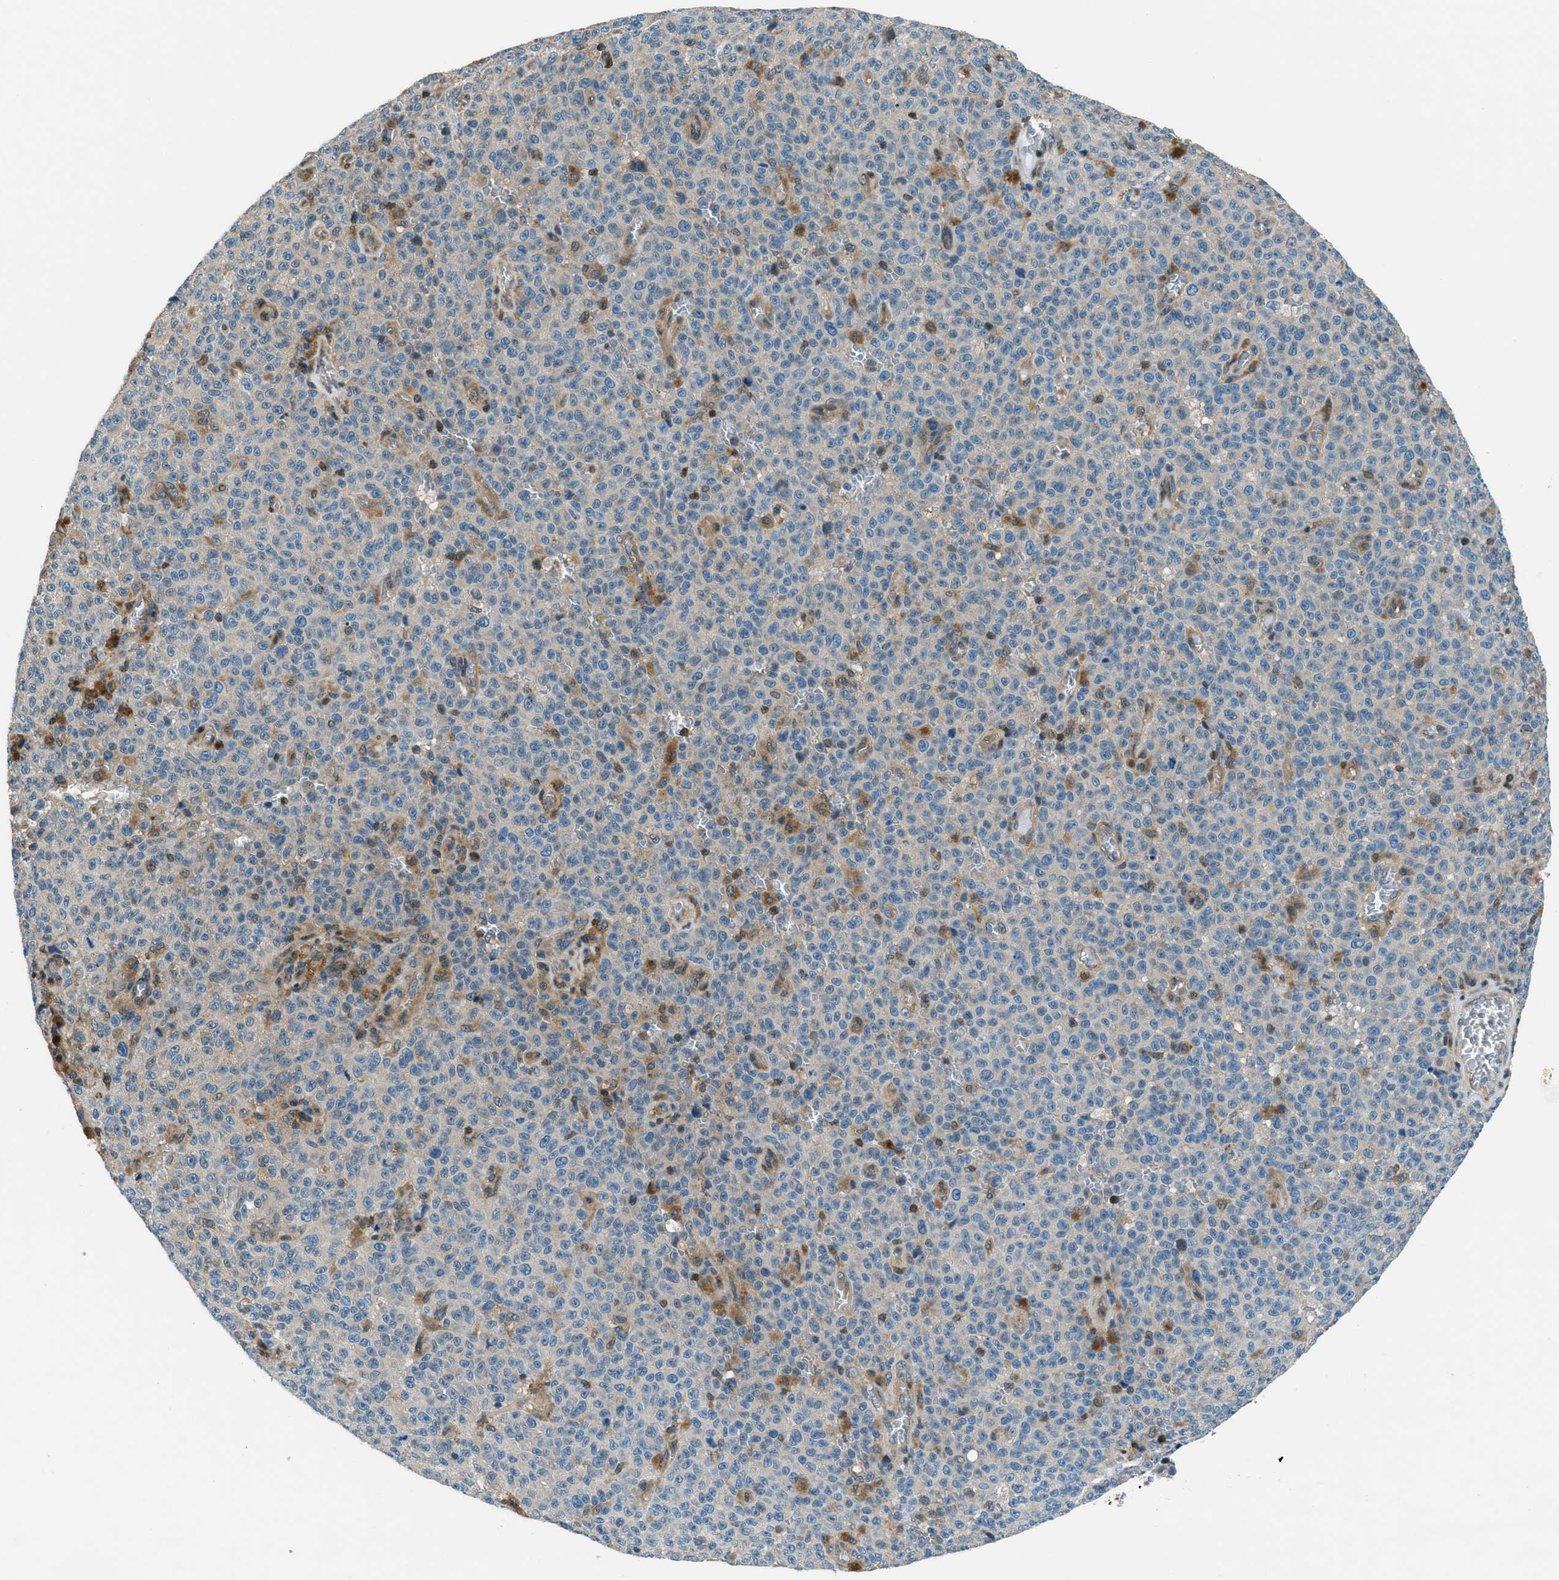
{"staining": {"intensity": "negative", "quantity": "none", "location": "none"}, "tissue": "melanoma", "cell_type": "Tumor cells", "image_type": "cancer", "snomed": [{"axis": "morphology", "description": "Malignant melanoma, NOS"}, {"axis": "topography", "description": "Skin"}], "caption": "A micrograph of melanoma stained for a protein displays no brown staining in tumor cells.", "gene": "HEBP2", "patient": {"sex": "female", "age": 82}}